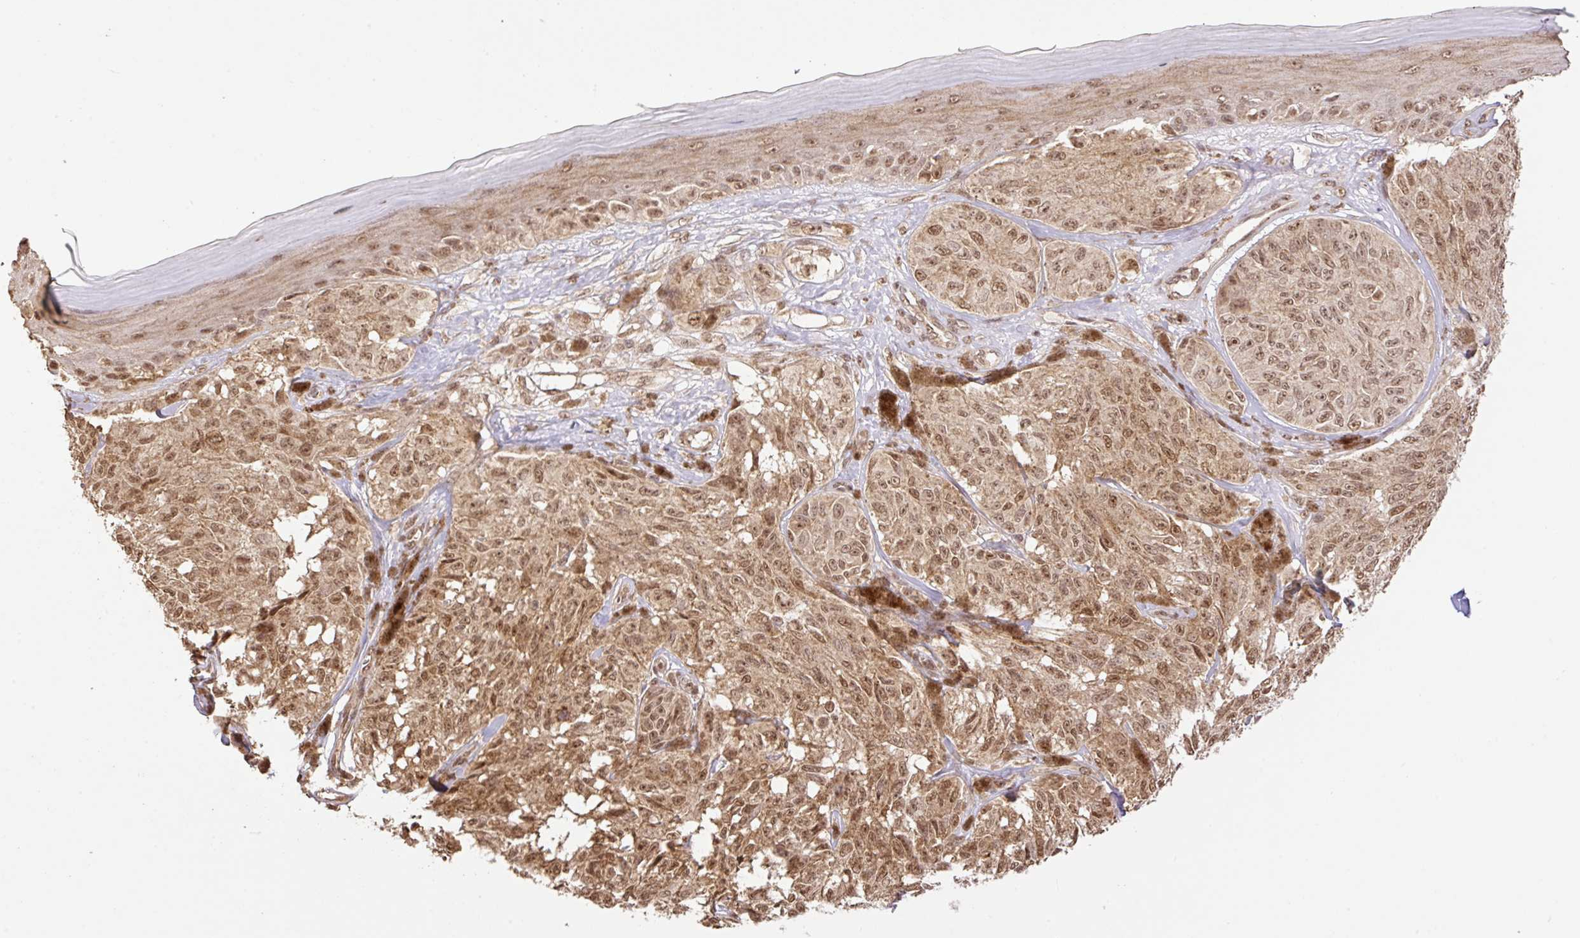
{"staining": {"intensity": "moderate", "quantity": ">75%", "location": "cytoplasmic/membranous,nuclear"}, "tissue": "melanoma", "cell_type": "Tumor cells", "image_type": "cancer", "snomed": [{"axis": "morphology", "description": "Malignant melanoma, NOS"}, {"axis": "topography", "description": "Skin"}], "caption": "Immunohistochemical staining of malignant melanoma exhibits moderate cytoplasmic/membranous and nuclear protein positivity in about >75% of tumor cells.", "gene": "VPS25", "patient": {"sex": "male", "age": 68}}